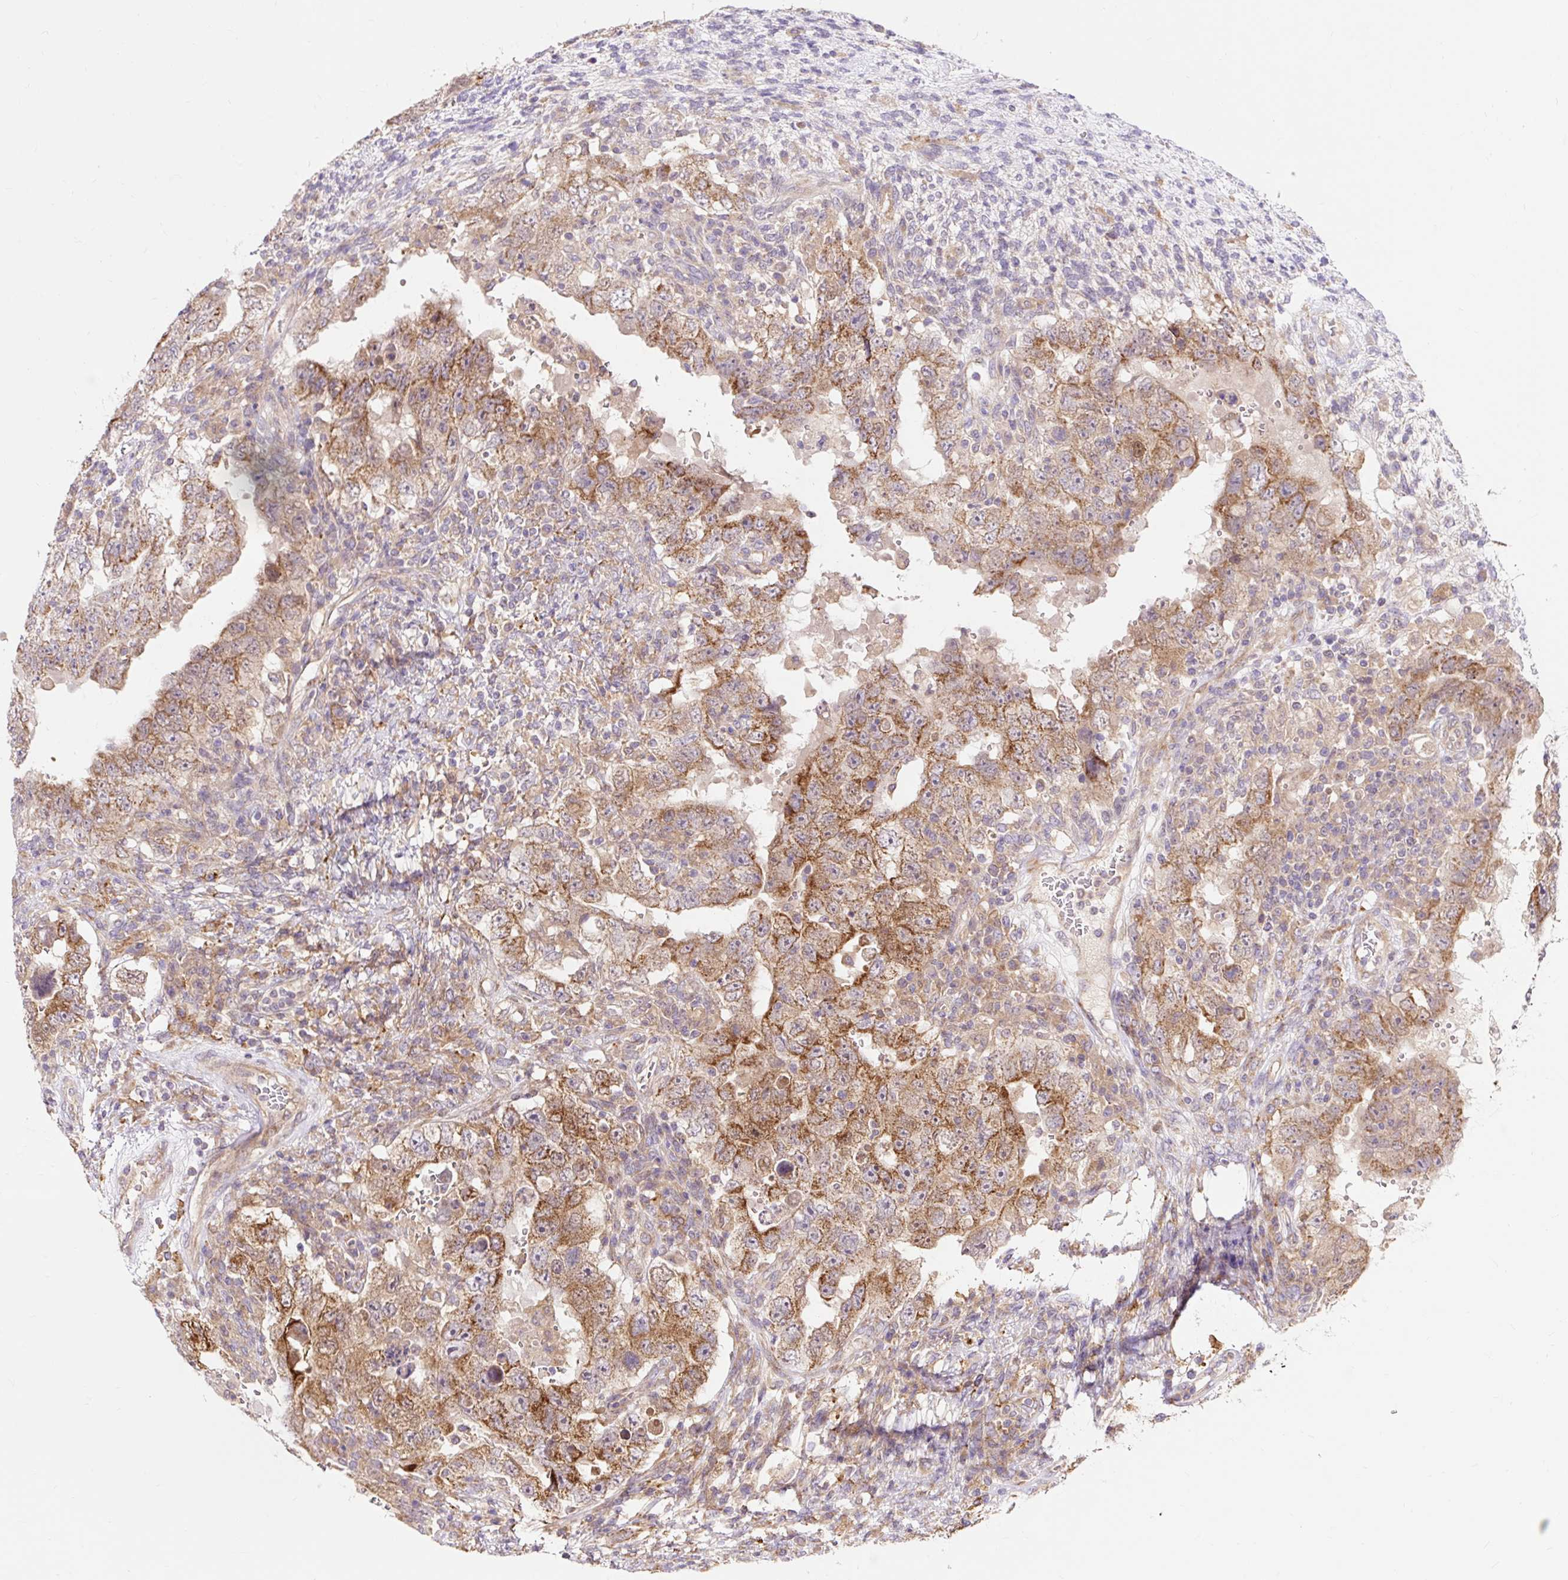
{"staining": {"intensity": "moderate", "quantity": ">75%", "location": "cytoplasmic/membranous"}, "tissue": "testis cancer", "cell_type": "Tumor cells", "image_type": "cancer", "snomed": [{"axis": "morphology", "description": "Carcinoma, Embryonal, NOS"}, {"axis": "topography", "description": "Testis"}], "caption": "A histopathology image of human testis cancer stained for a protein exhibits moderate cytoplasmic/membranous brown staining in tumor cells.", "gene": "TRIAP1", "patient": {"sex": "male", "age": 26}}